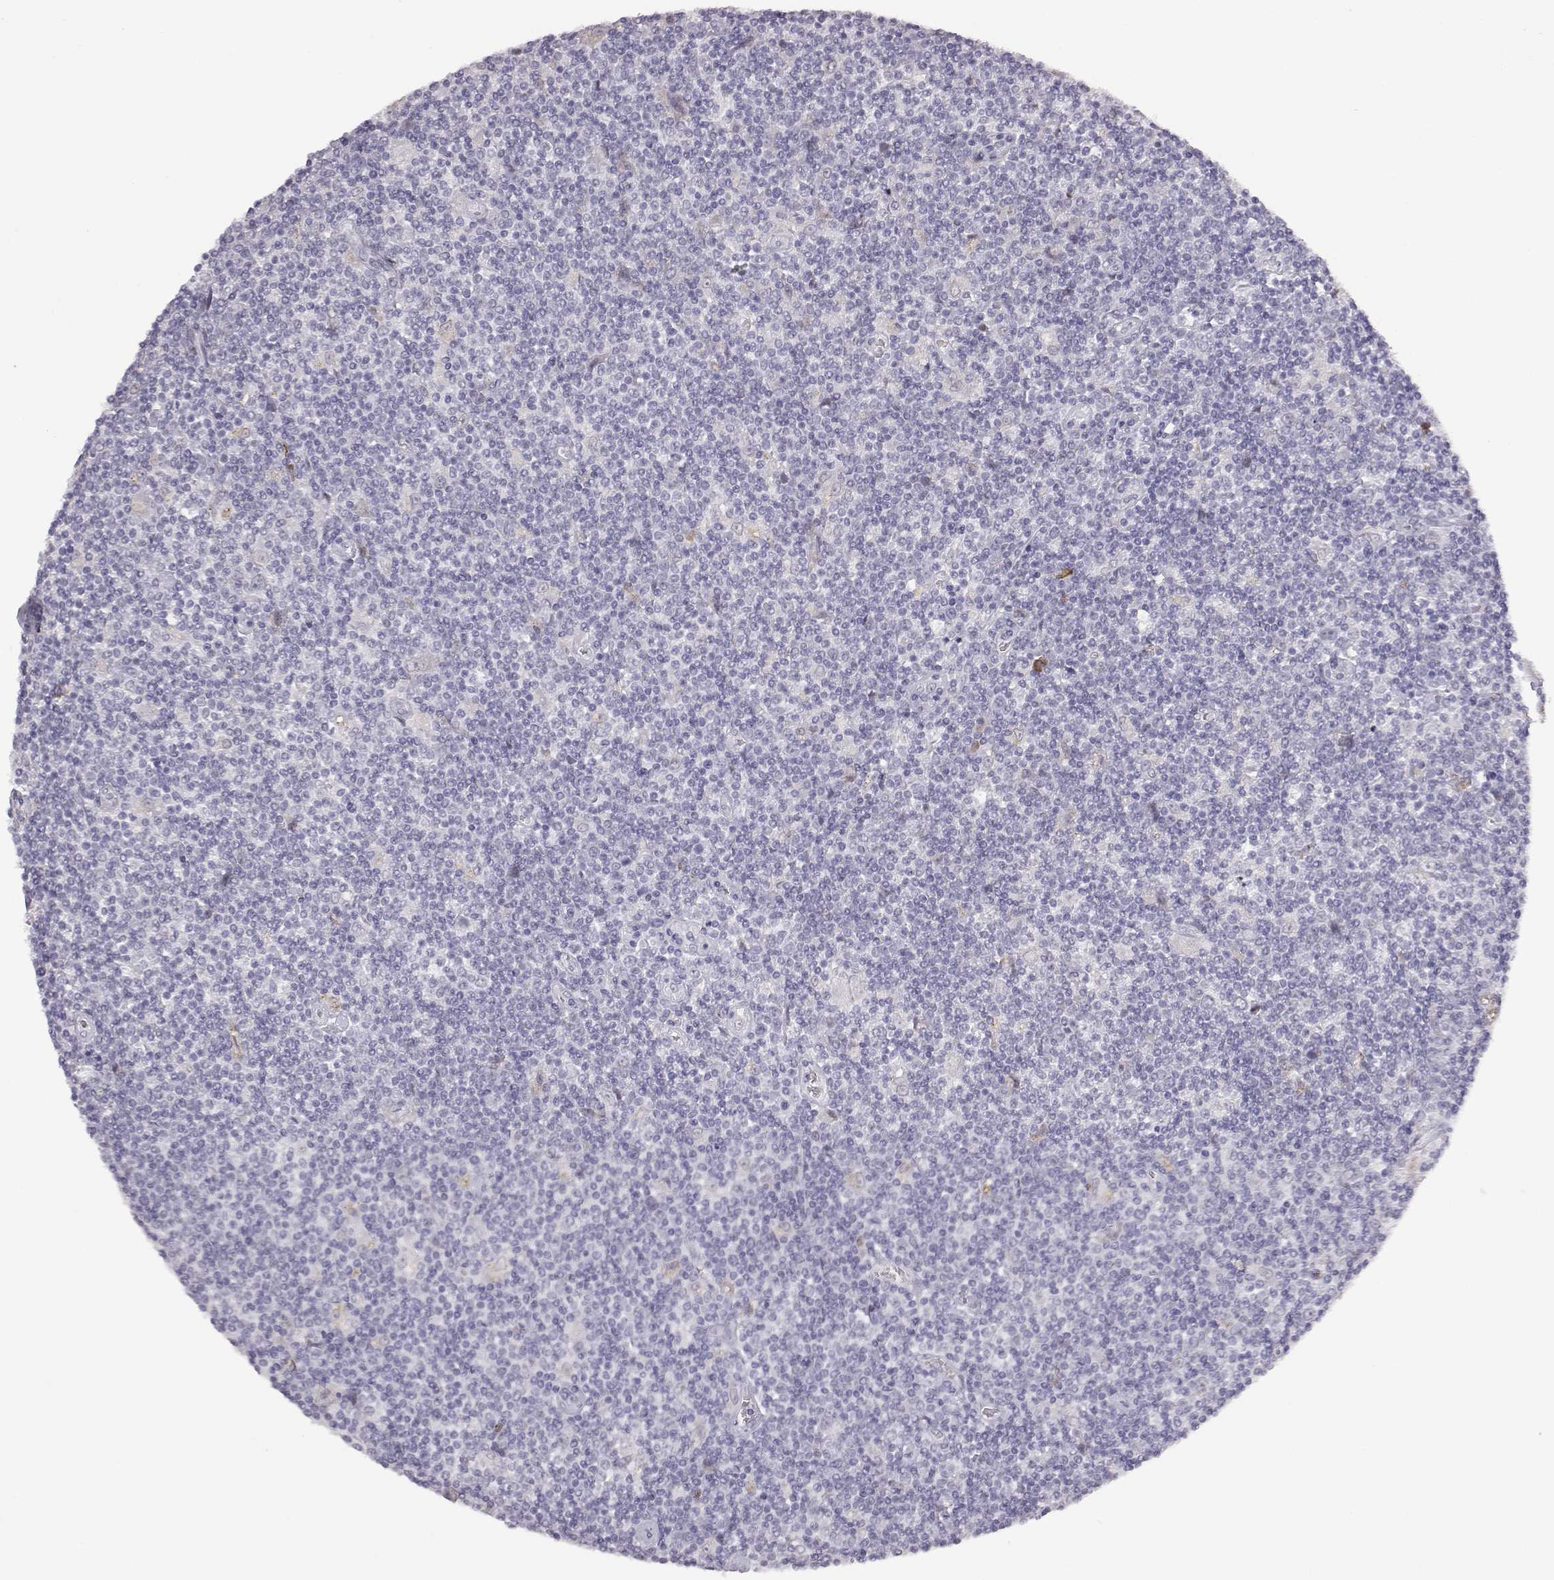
{"staining": {"intensity": "negative", "quantity": "none", "location": "none"}, "tissue": "lymphoma", "cell_type": "Tumor cells", "image_type": "cancer", "snomed": [{"axis": "morphology", "description": "Hodgkin's disease, NOS"}, {"axis": "topography", "description": "Lymph node"}], "caption": "Tumor cells show no significant staining in lymphoma.", "gene": "VGF", "patient": {"sex": "male", "age": 40}}